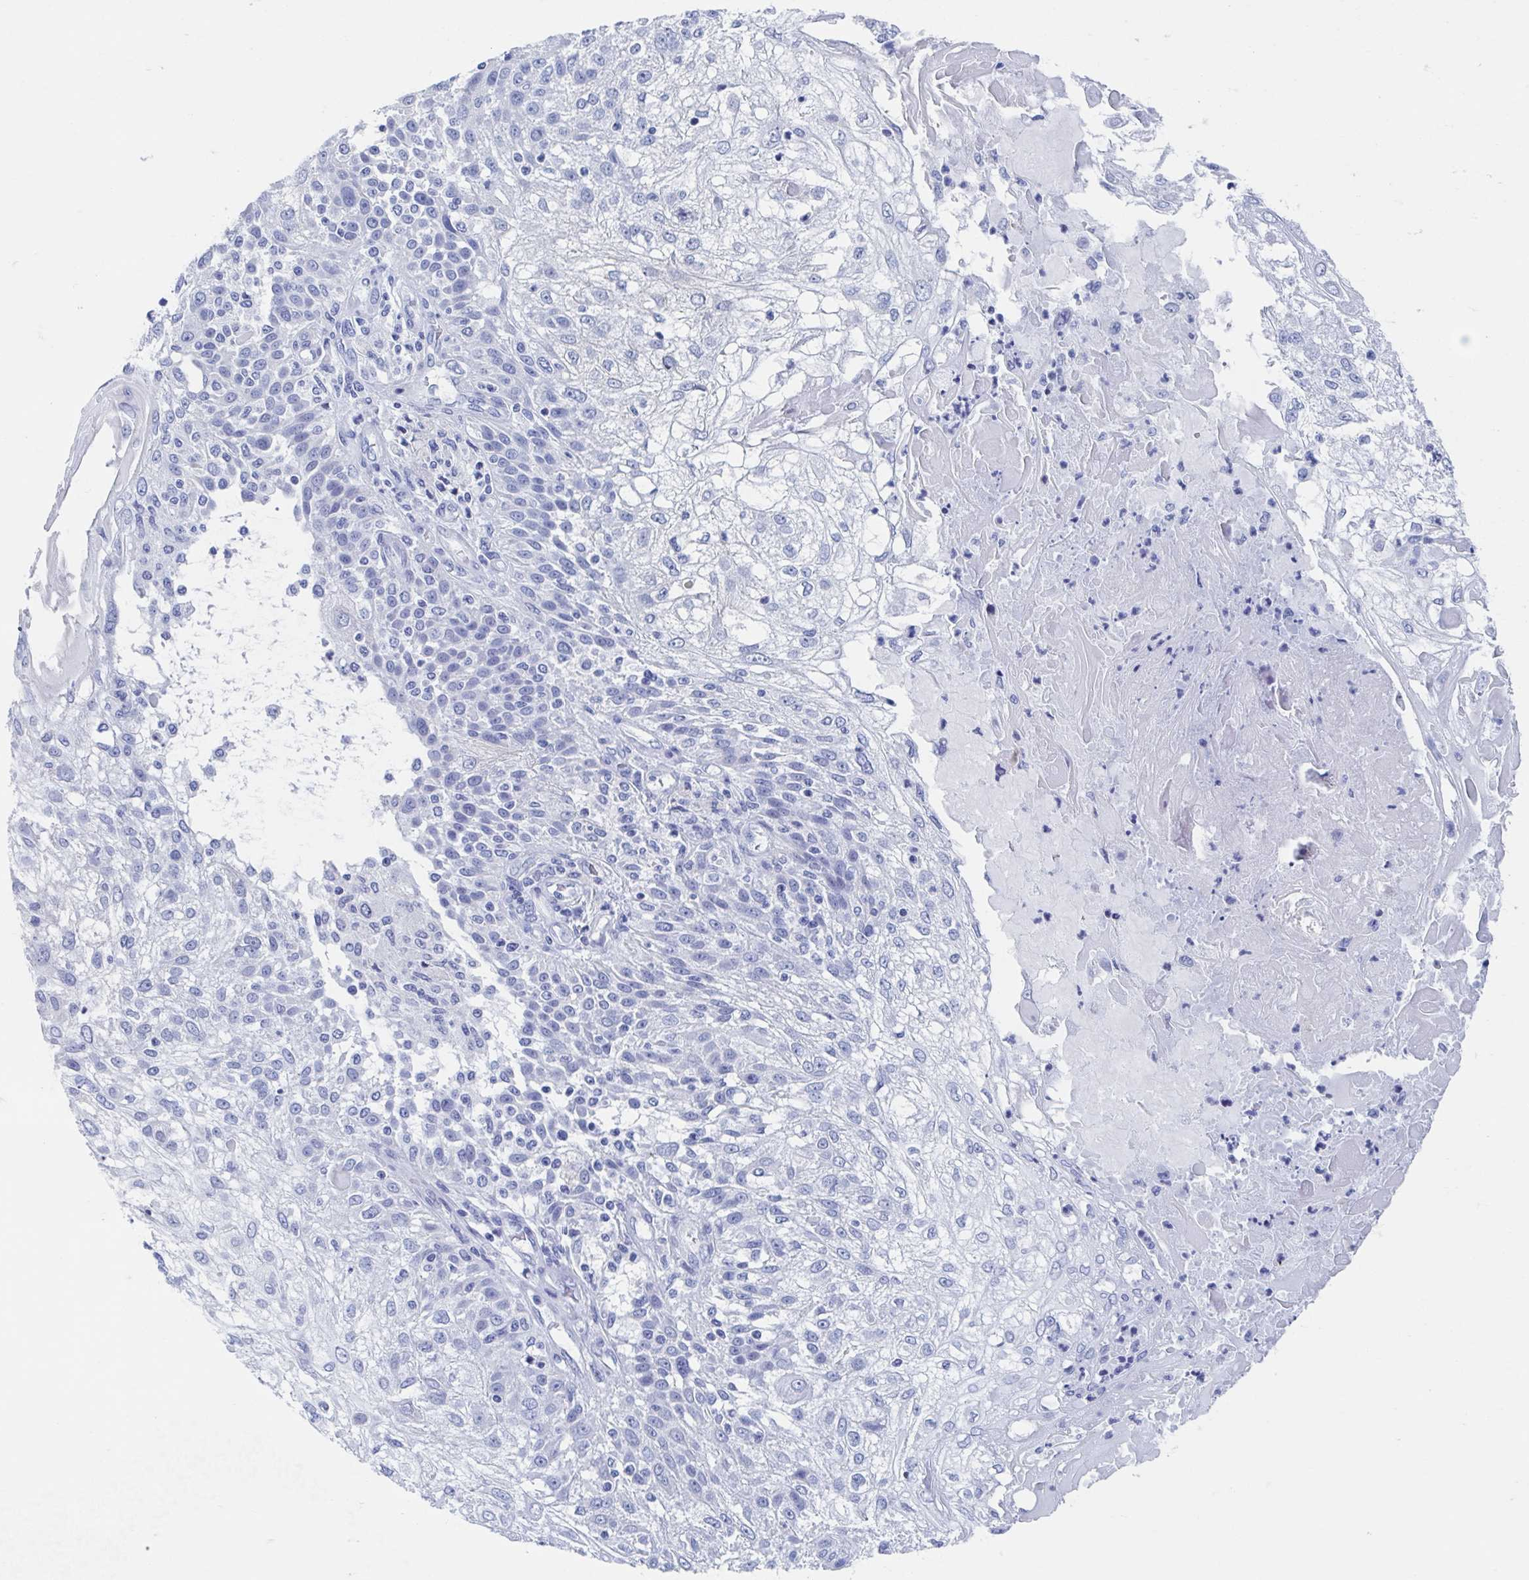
{"staining": {"intensity": "negative", "quantity": "none", "location": "none"}, "tissue": "skin cancer", "cell_type": "Tumor cells", "image_type": "cancer", "snomed": [{"axis": "morphology", "description": "Normal tissue, NOS"}, {"axis": "morphology", "description": "Squamous cell carcinoma, NOS"}, {"axis": "topography", "description": "Skin"}], "caption": "Skin cancer (squamous cell carcinoma) stained for a protein using immunohistochemistry (IHC) demonstrates no expression tumor cells.", "gene": "SHCBP1L", "patient": {"sex": "female", "age": 83}}